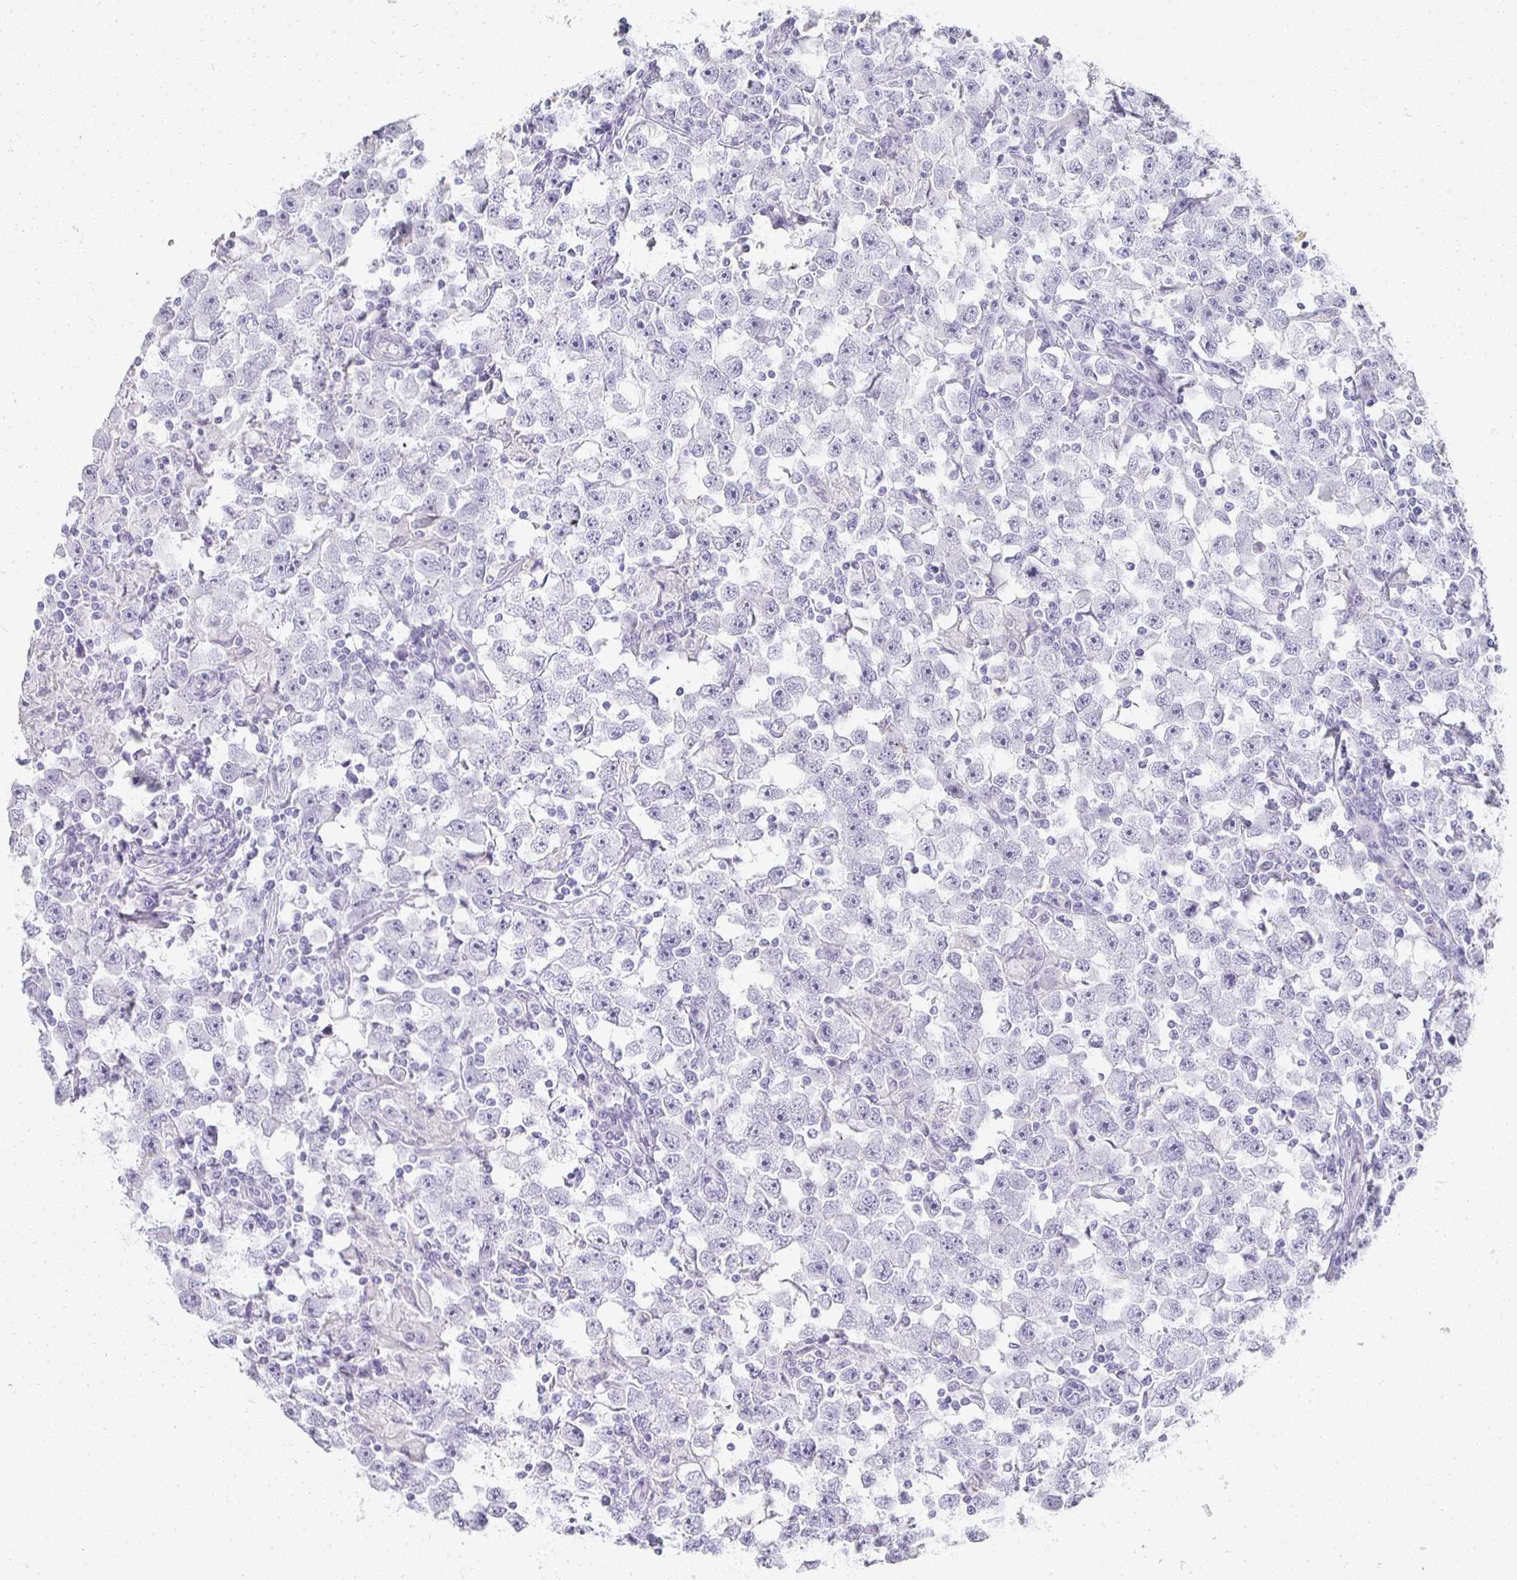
{"staining": {"intensity": "negative", "quantity": "none", "location": "none"}, "tissue": "testis cancer", "cell_type": "Tumor cells", "image_type": "cancer", "snomed": [{"axis": "morphology", "description": "Seminoma, NOS"}, {"axis": "topography", "description": "Testis"}], "caption": "DAB immunohistochemical staining of human testis cancer (seminoma) displays no significant expression in tumor cells.", "gene": "TPSD1", "patient": {"sex": "male", "age": 33}}